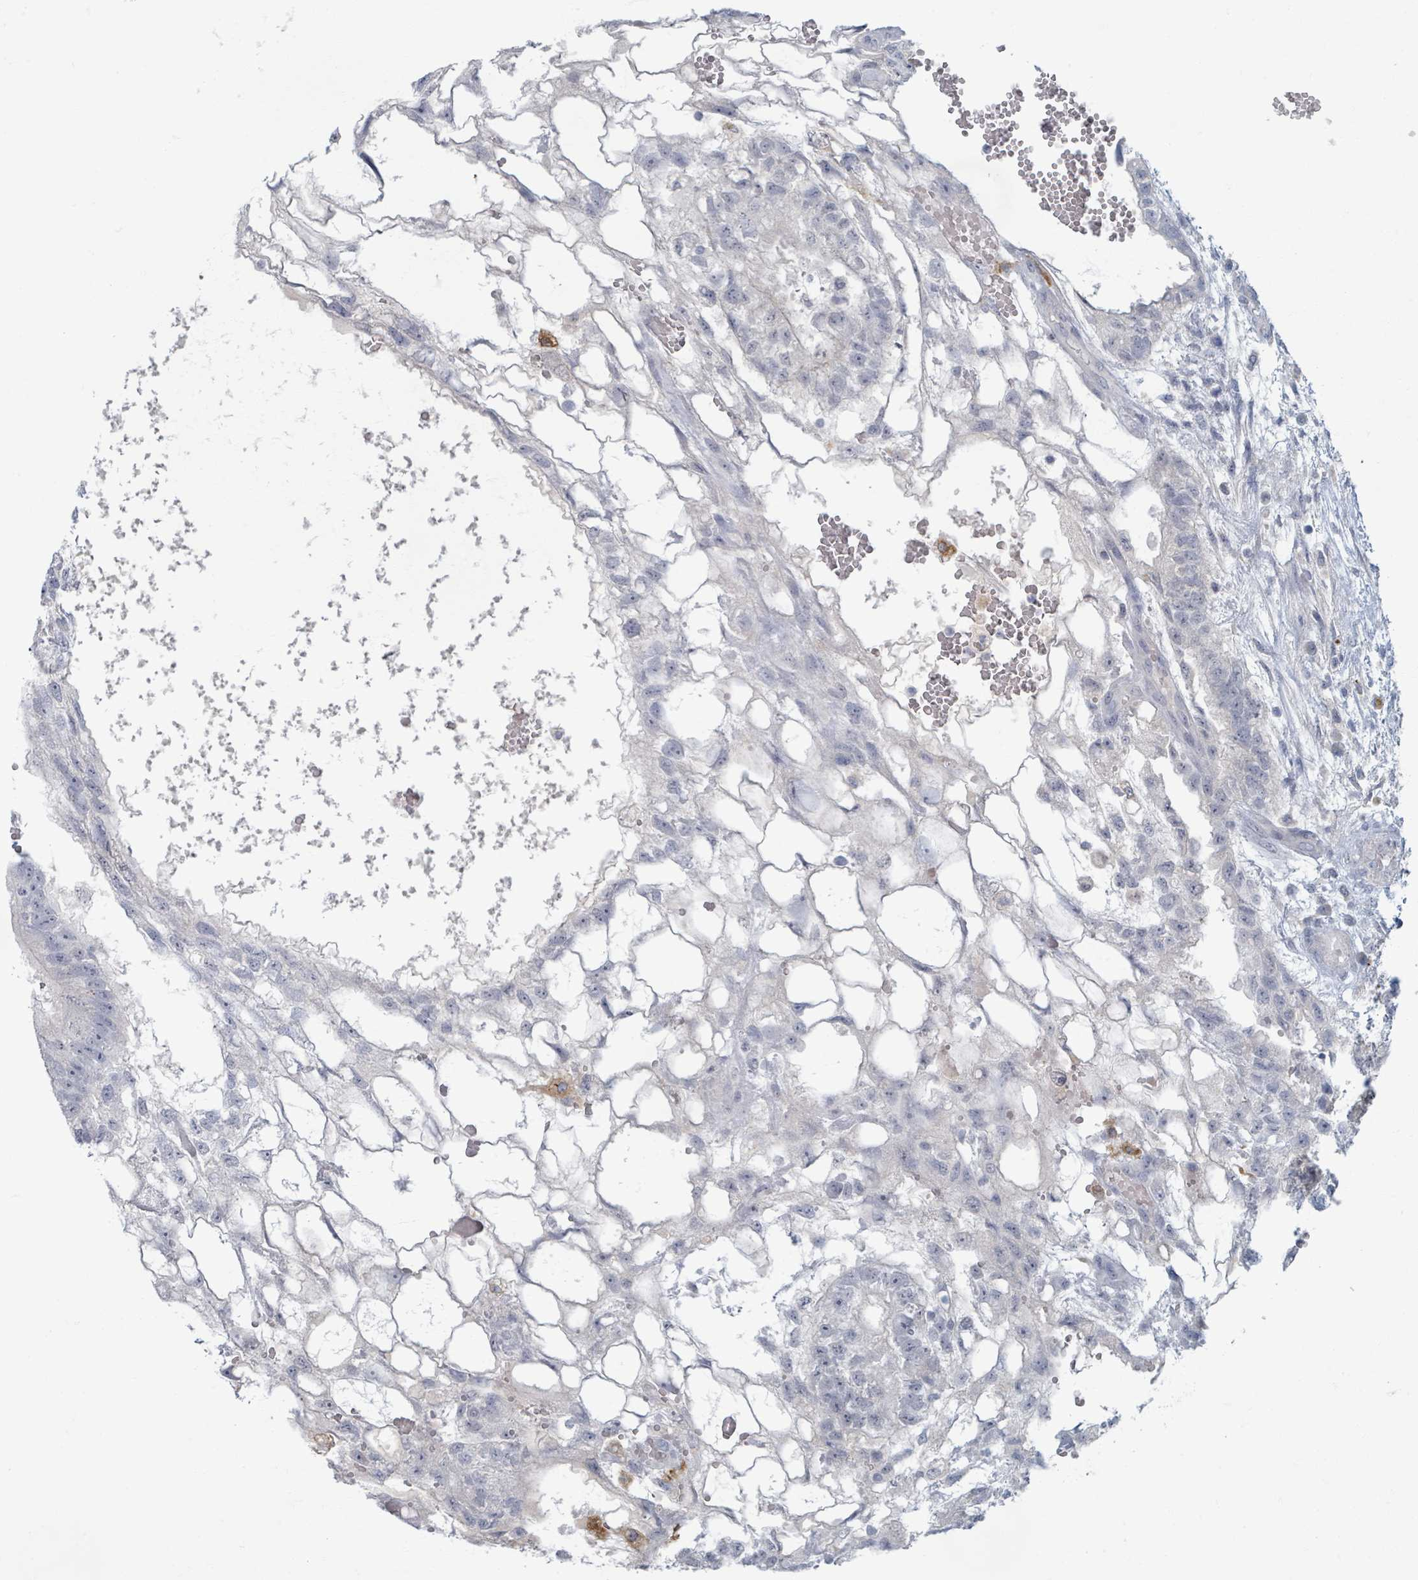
{"staining": {"intensity": "negative", "quantity": "none", "location": "none"}, "tissue": "testis cancer", "cell_type": "Tumor cells", "image_type": "cancer", "snomed": [{"axis": "morphology", "description": "Normal tissue, NOS"}, {"axis": "morphology", "description": "Carcinoma, Embryonal, NOS"}, {"axis": "topography", "description": "Testis"}], "caption": "A photomicrograph of testis embryonal carcinoma stained for a protein displays no brown staining in tumor cells.", "gene": "WNT11", "patient": {"sex": "male", "age": 32}}